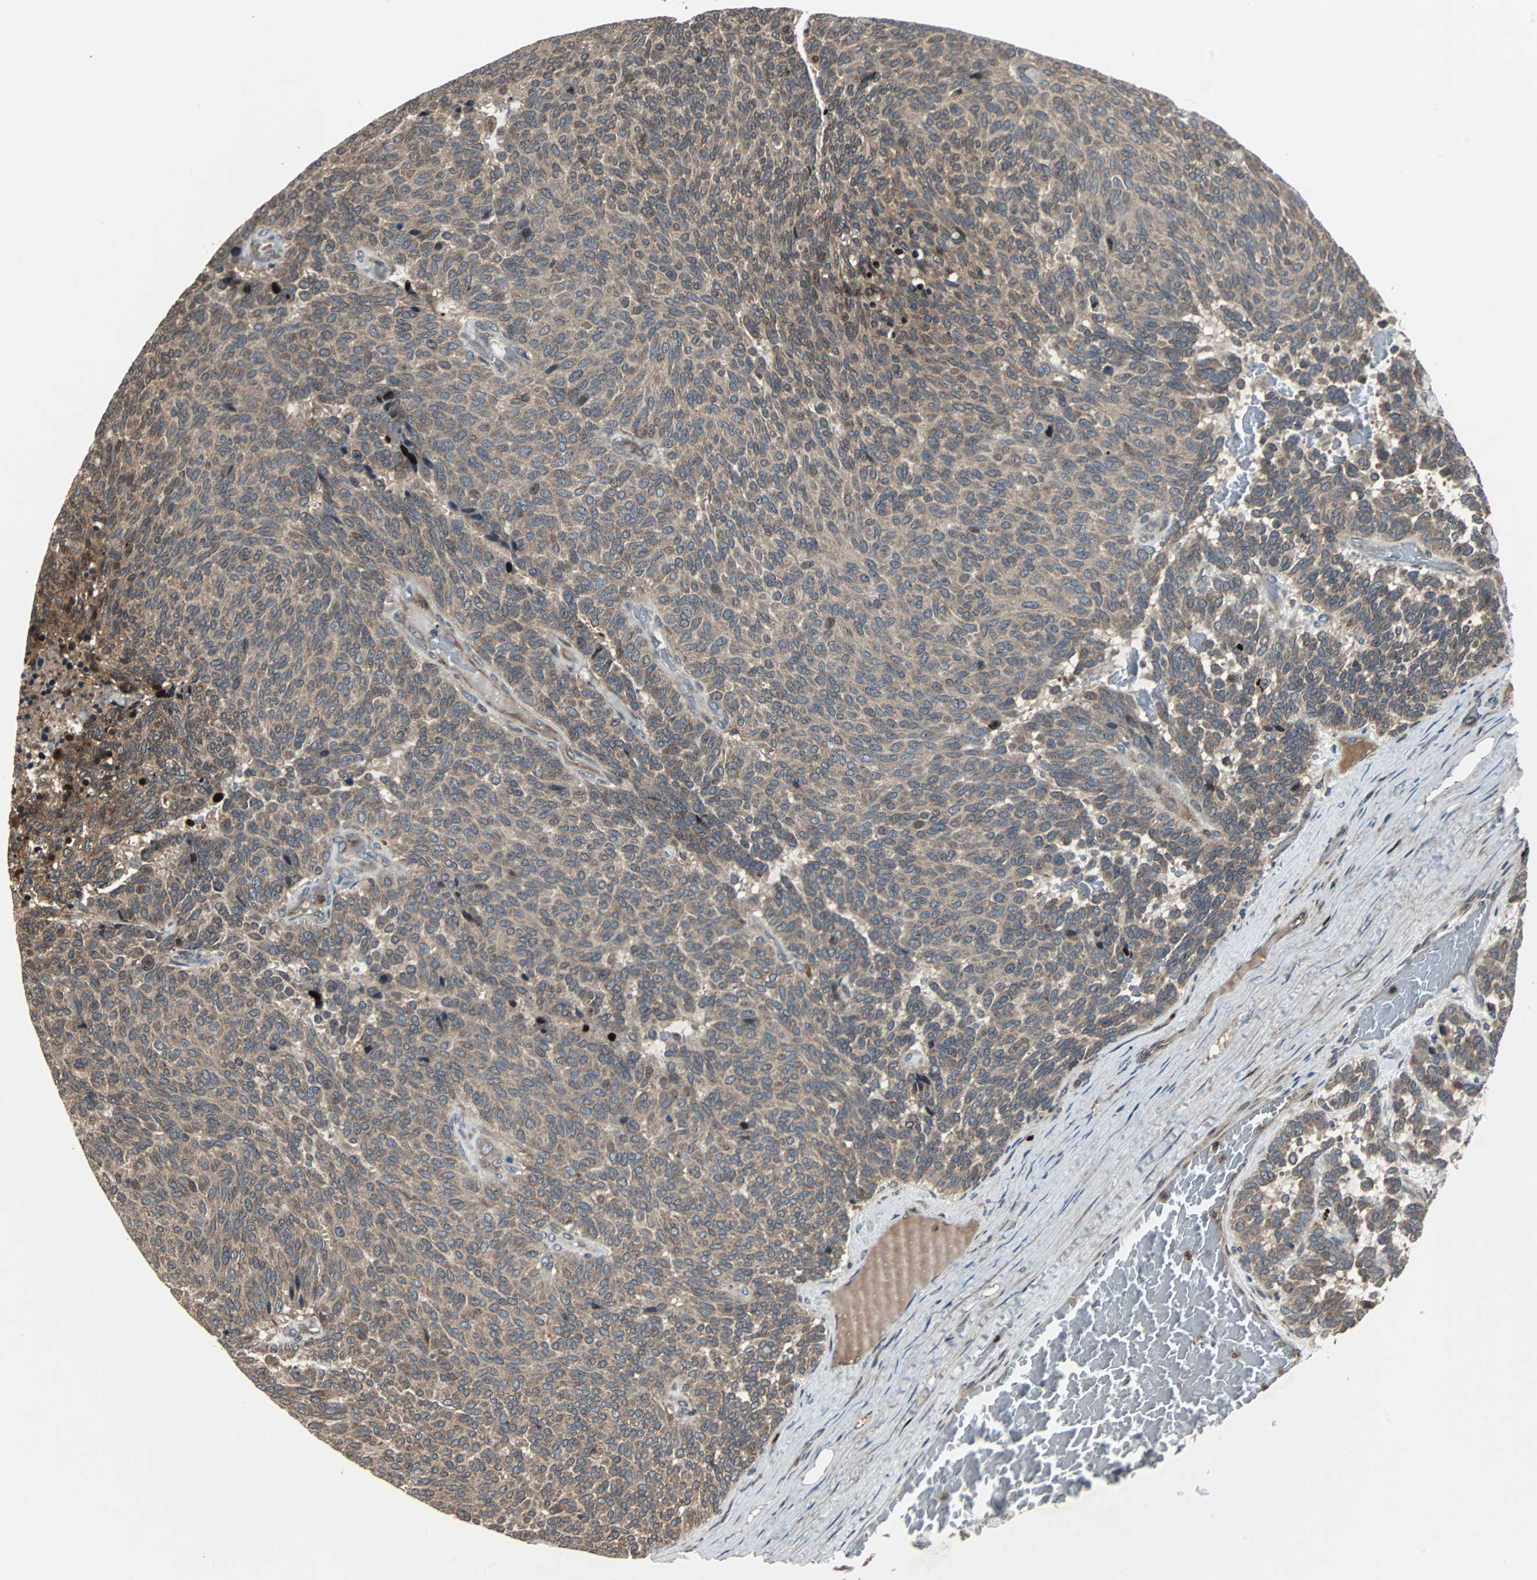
{"staining": {"intensity": "moderate", "quantity": ">75%", "location": "cytoplasmic/membranous"}, "tissue": "carcinoid", "cell_type": "Tumor cells", "image_type": "cancer", "snomed": [{"axis": "morphology", "description": "Carcinoid, malignant, NOS"}, {"axis": "topography", "description": "Pancreas"}], "caption": "Immunohistochemistry micrograph of human carcinoid stained for a protein (brown), which exhibits medium levels of moderate cytoplasmic/membranous staining in about >75% of tumor cells.", "gene": "RAB7A", "patient": {"sex": "female", "age": 54}}